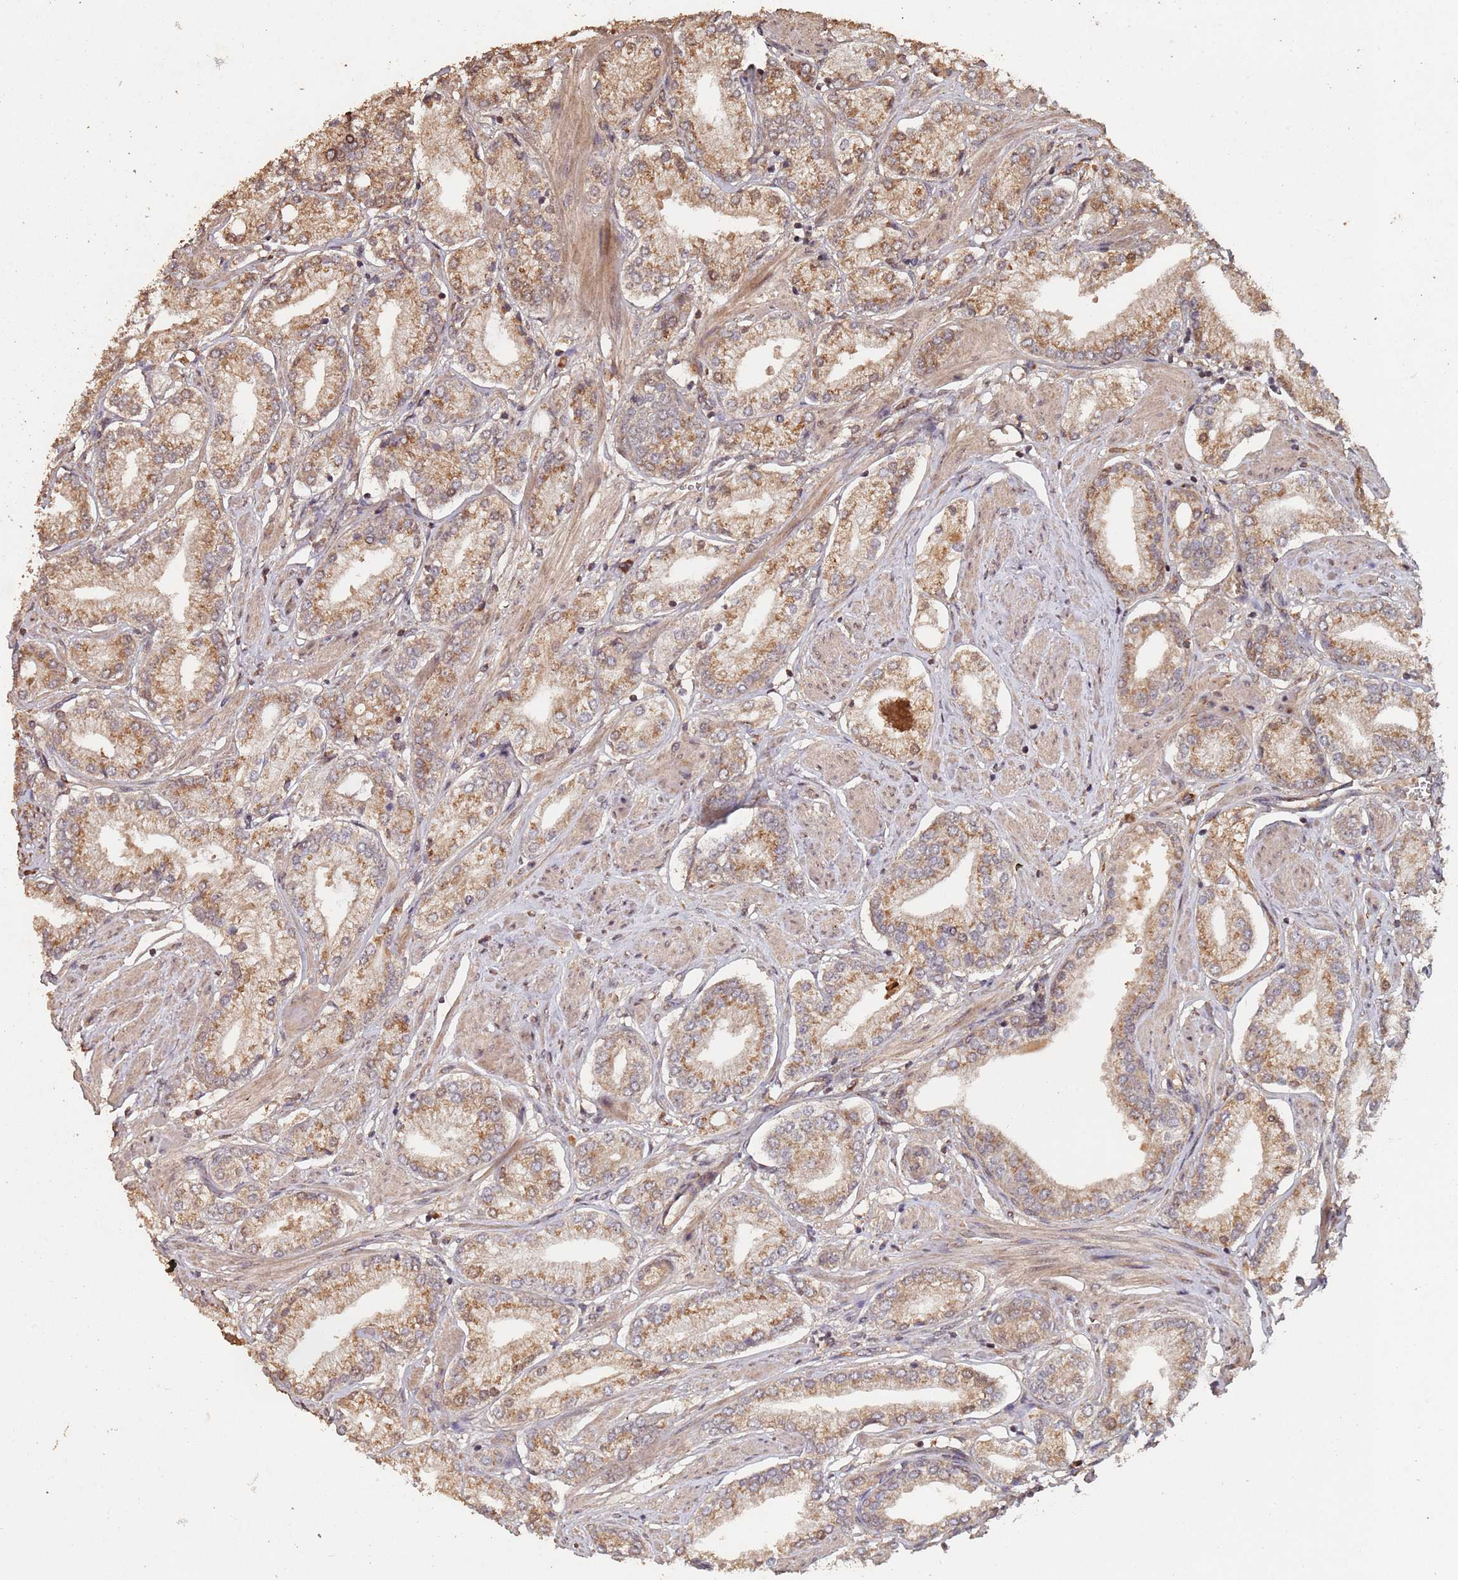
{"staining": {"intensity": "moderate", "quantity": ">75%", "location": "cytoplasmic/membranous"}, "tissue": "prostate cancer", "cell_type": "Tumor cells", "image_type": "cancer", "snomed": [{"axis": "morphology", "description": "Adenocarcinoma, High grade"}, {"axis": "topography", "description": "Prostate and seminal vesicle, NOS"}], "caption": "This micrograph exhibits immunohistochemistry (IHC) staining of human adenocarcinoma (high-grade) (prostate), with medium moderate cytoplasmic/membranous positivity in about >75% of tumor cells.", "gene": "FRAT1", "patient": {"sex": "male", "age": 64}}